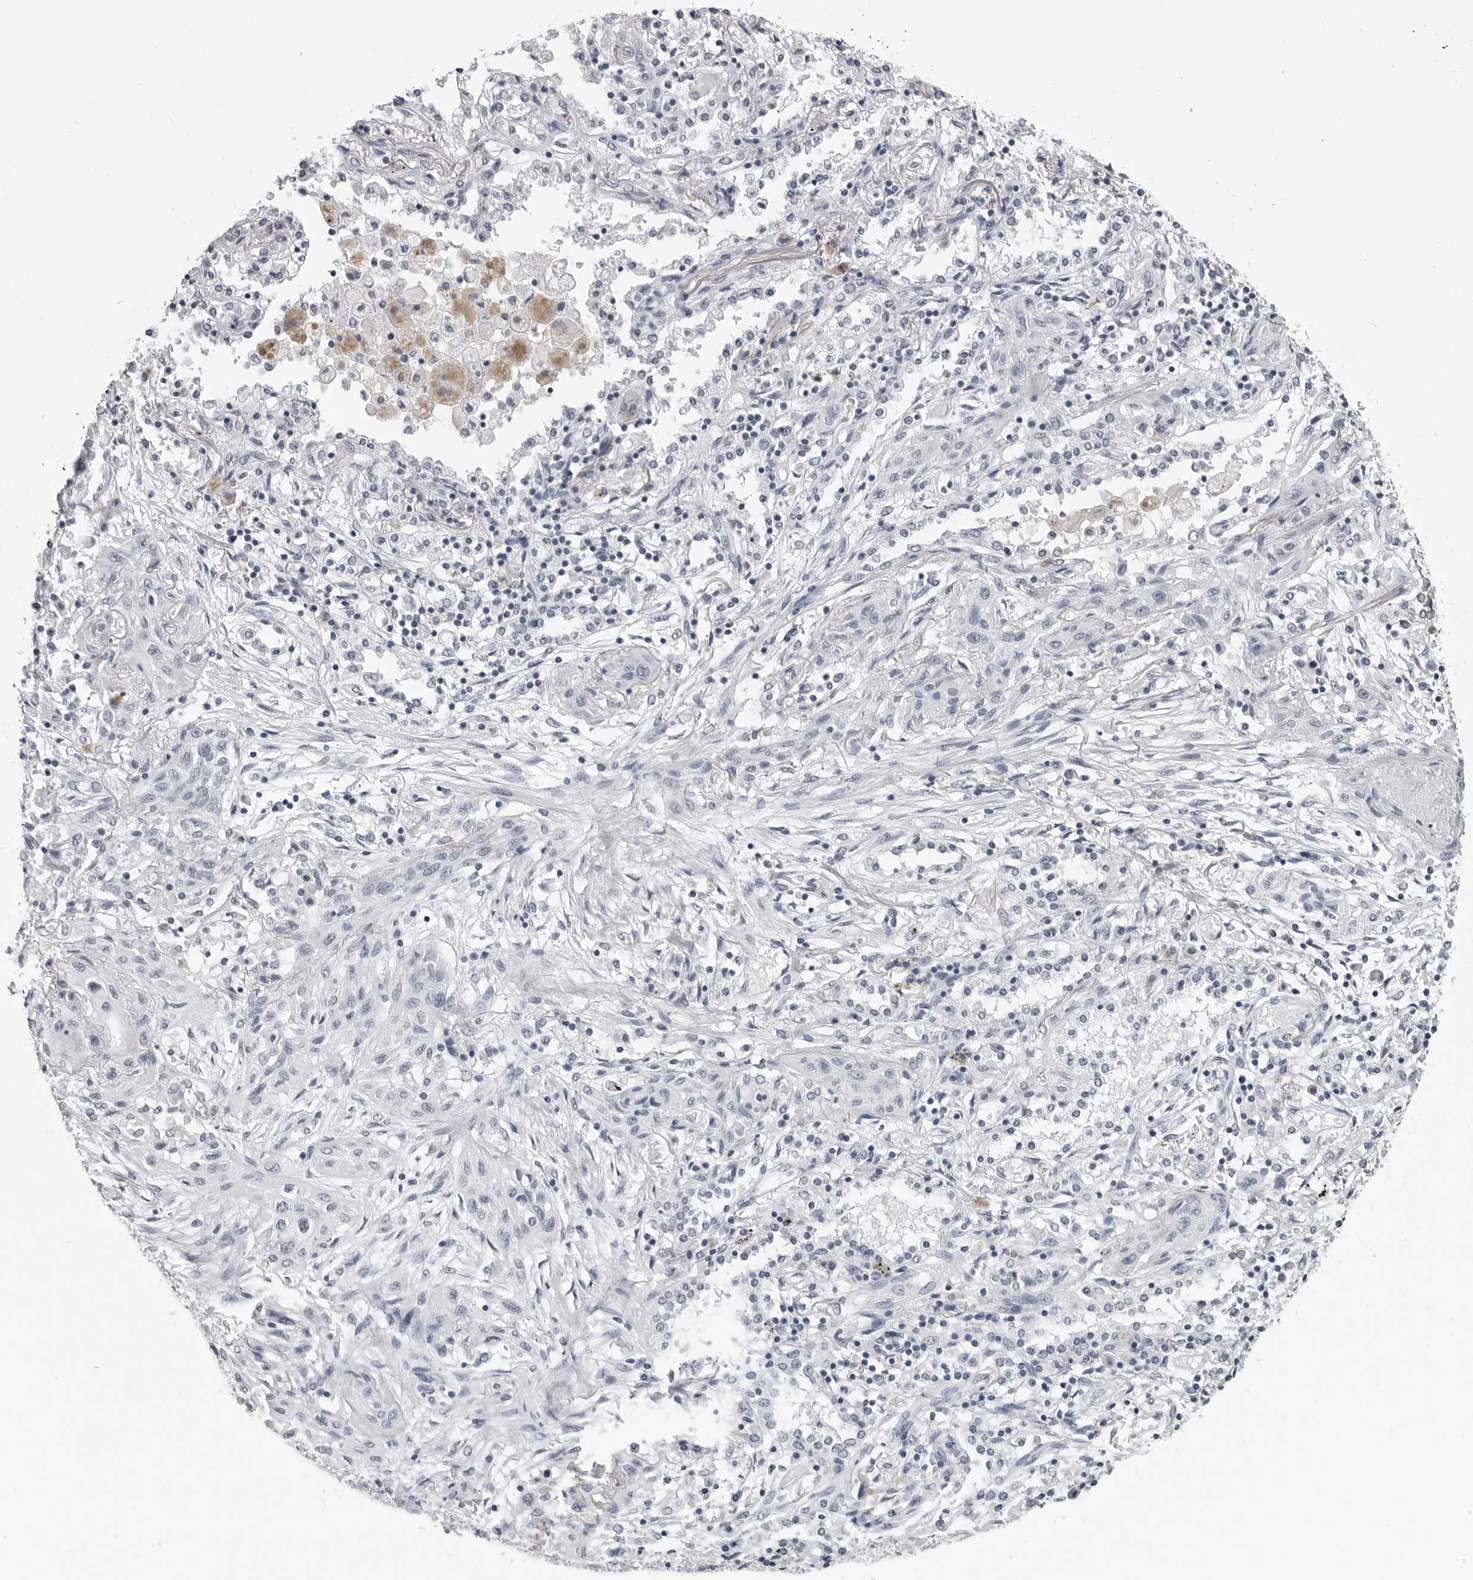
{"staining": {"intensity": "negative", "quantity": "none", "location": "none"}, "tissue": "lung cancer", "cell_type": "Tumor cells", "image_type": "cancer", "snomed": [{"axis": "morphology", "description": "Squamous cell carcinoma, NOS"}, {"axis": "topography", "description": "Lung"}], "caption": "IHC photomicrograph of human squamous cell carcinoma (lung) stained for a protein (brown), which displays no staining in tumor cells. Nuclei are stained in blue.", "gene": "HEPACAM", "patient": {"sex": "female", "age": 47}}